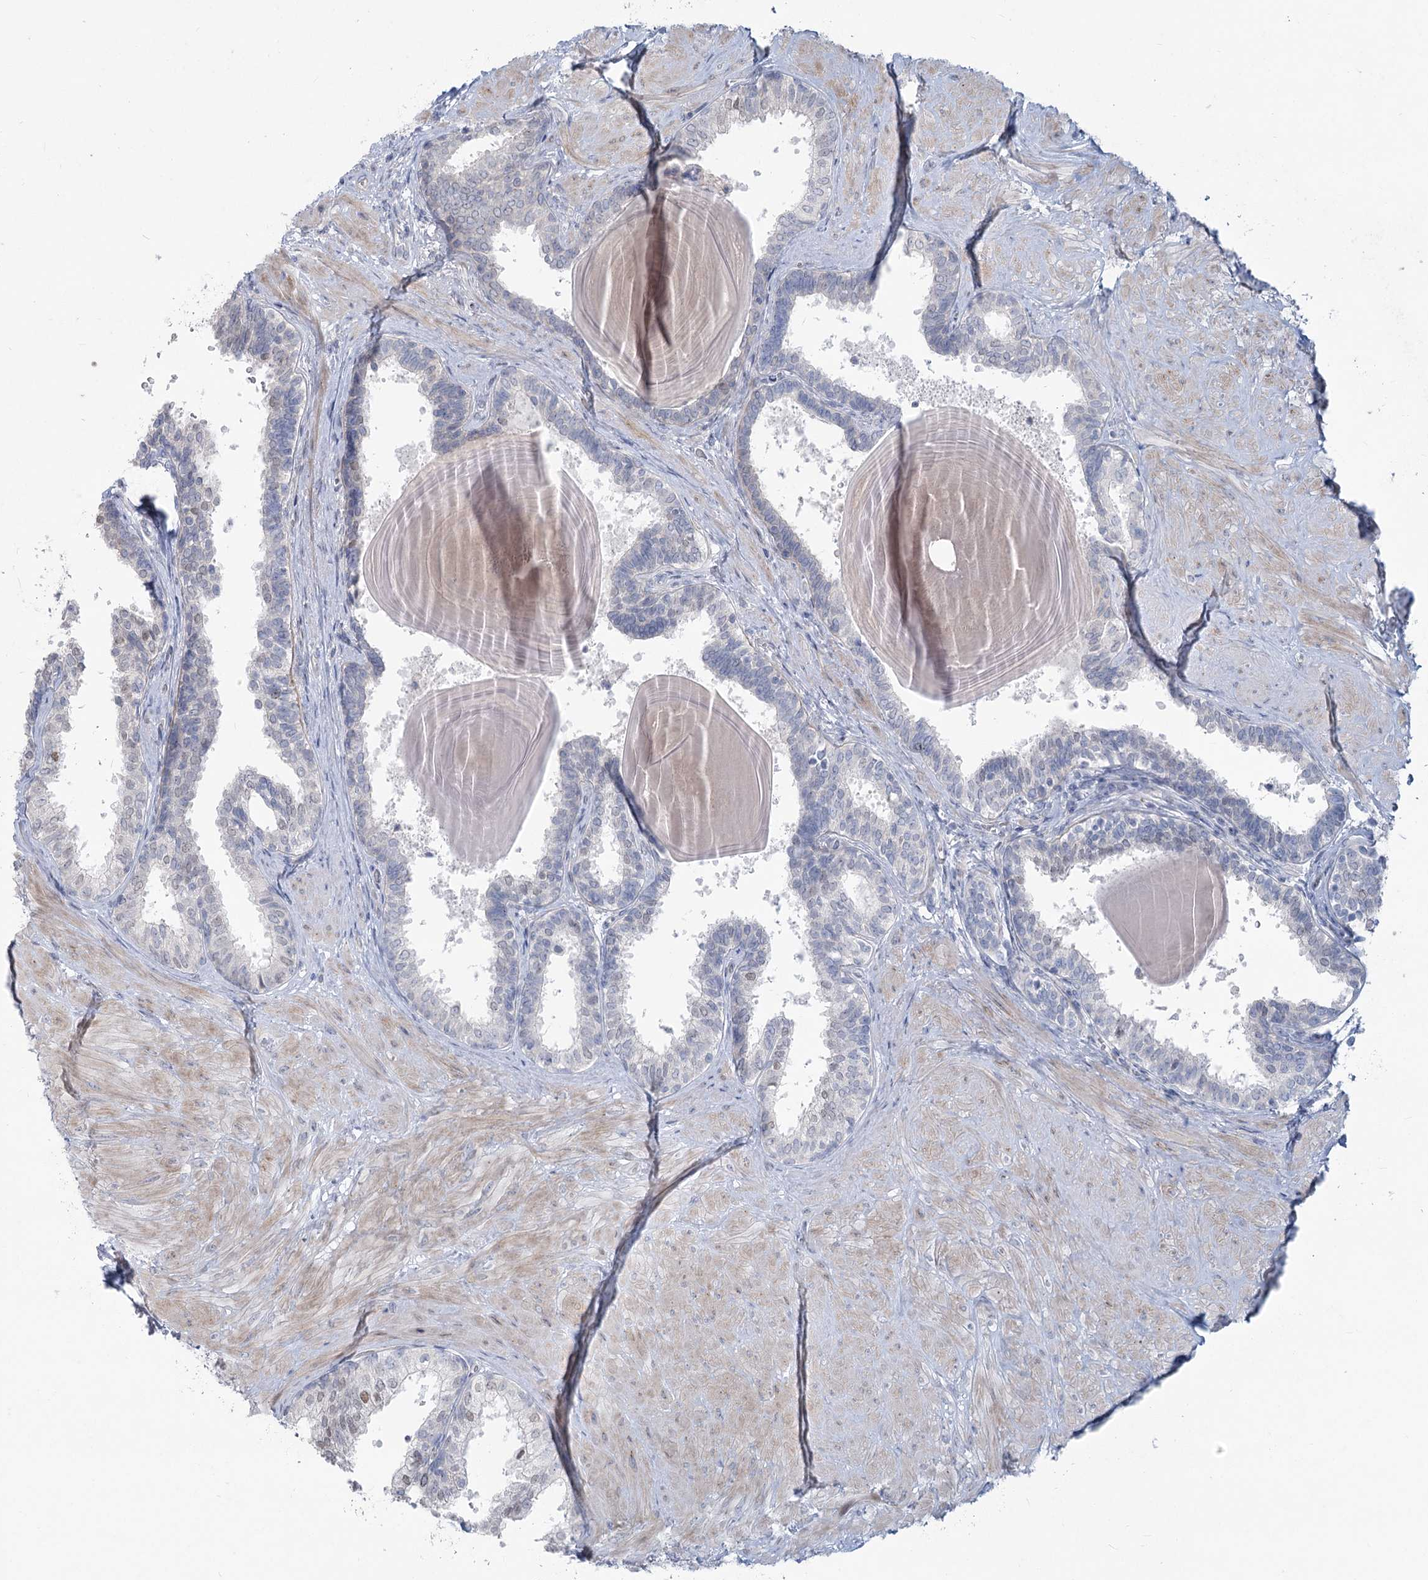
{"staining": {"intensity": "weak", "quantity": "25%-75%", "location": "nuclear"}, "tissue": "prostate", "cell_type": "Glandular cells", "image_type": "normal", "snomed": [{"axis": "morphology", "description": "Normal tissue, NOS"}, {"axis": "topography", "description": "Prostate"}], "caption": "An image of prostate stained for a protein exhibits weak nuclear brown staining in glandular cells.", "gene": "ABITRAM", "patient": {"sex": "male", "age": 48}}